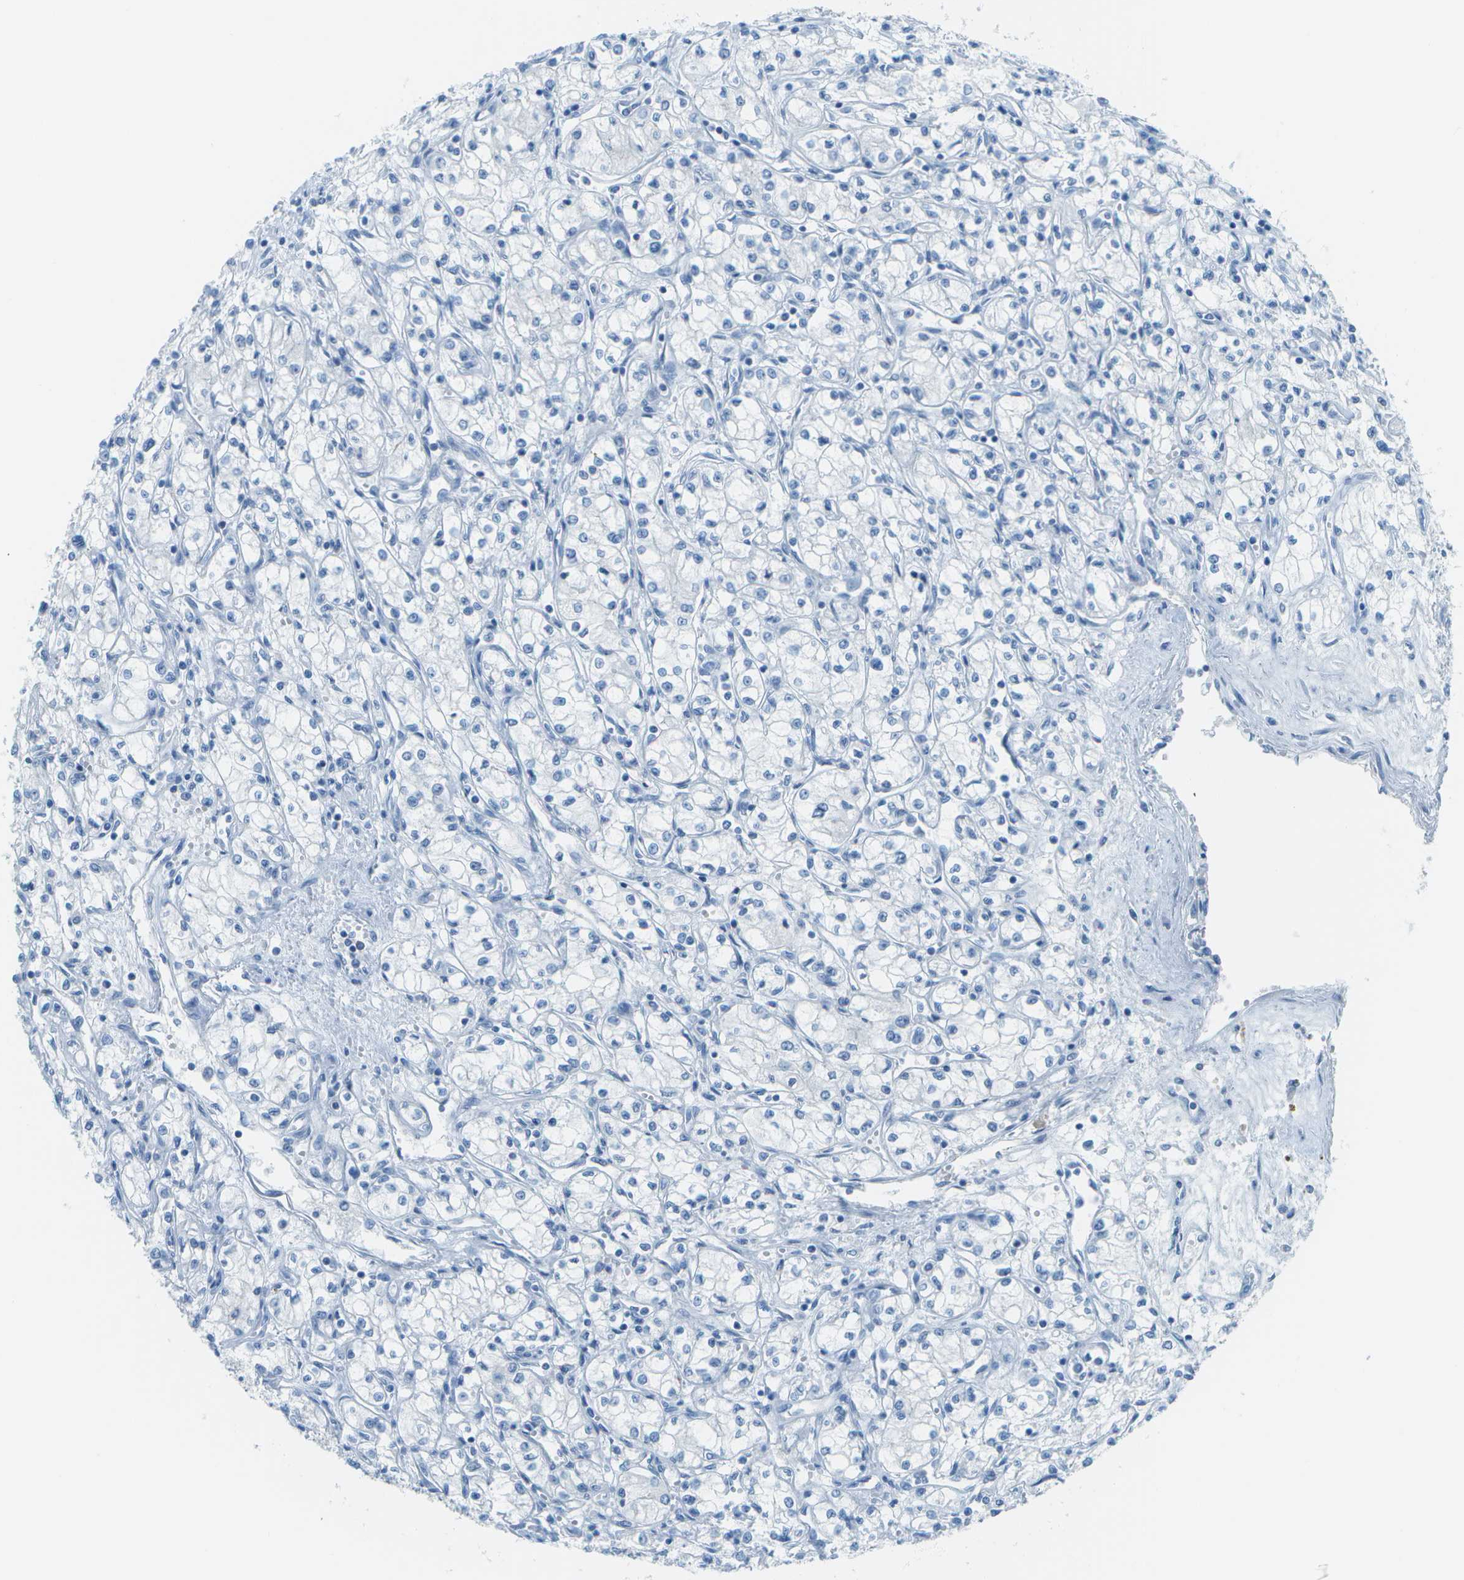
{"staining": {"intensity": "negative", "quantity": "none", "location": "none"}, "tissue": "renal cancer", "cell_type": "Tumor cells", "image_type": "cancer", "snomed": [{"axis": "morphology", "description": "Normal tissue, NOS"}, {"axis": "morphology", "description": "Adenocarcinoma, NOS"}, {"axis": "topography", "description": "Kidney"}], "caption": "Immunohistochemistry (IHC) photomicrograph of human renal cancer stained for a protein (brown), which reveals no positivity in tumor cells.", "gene": "C1S", "patient": {"sex": "male", "age": 59}}